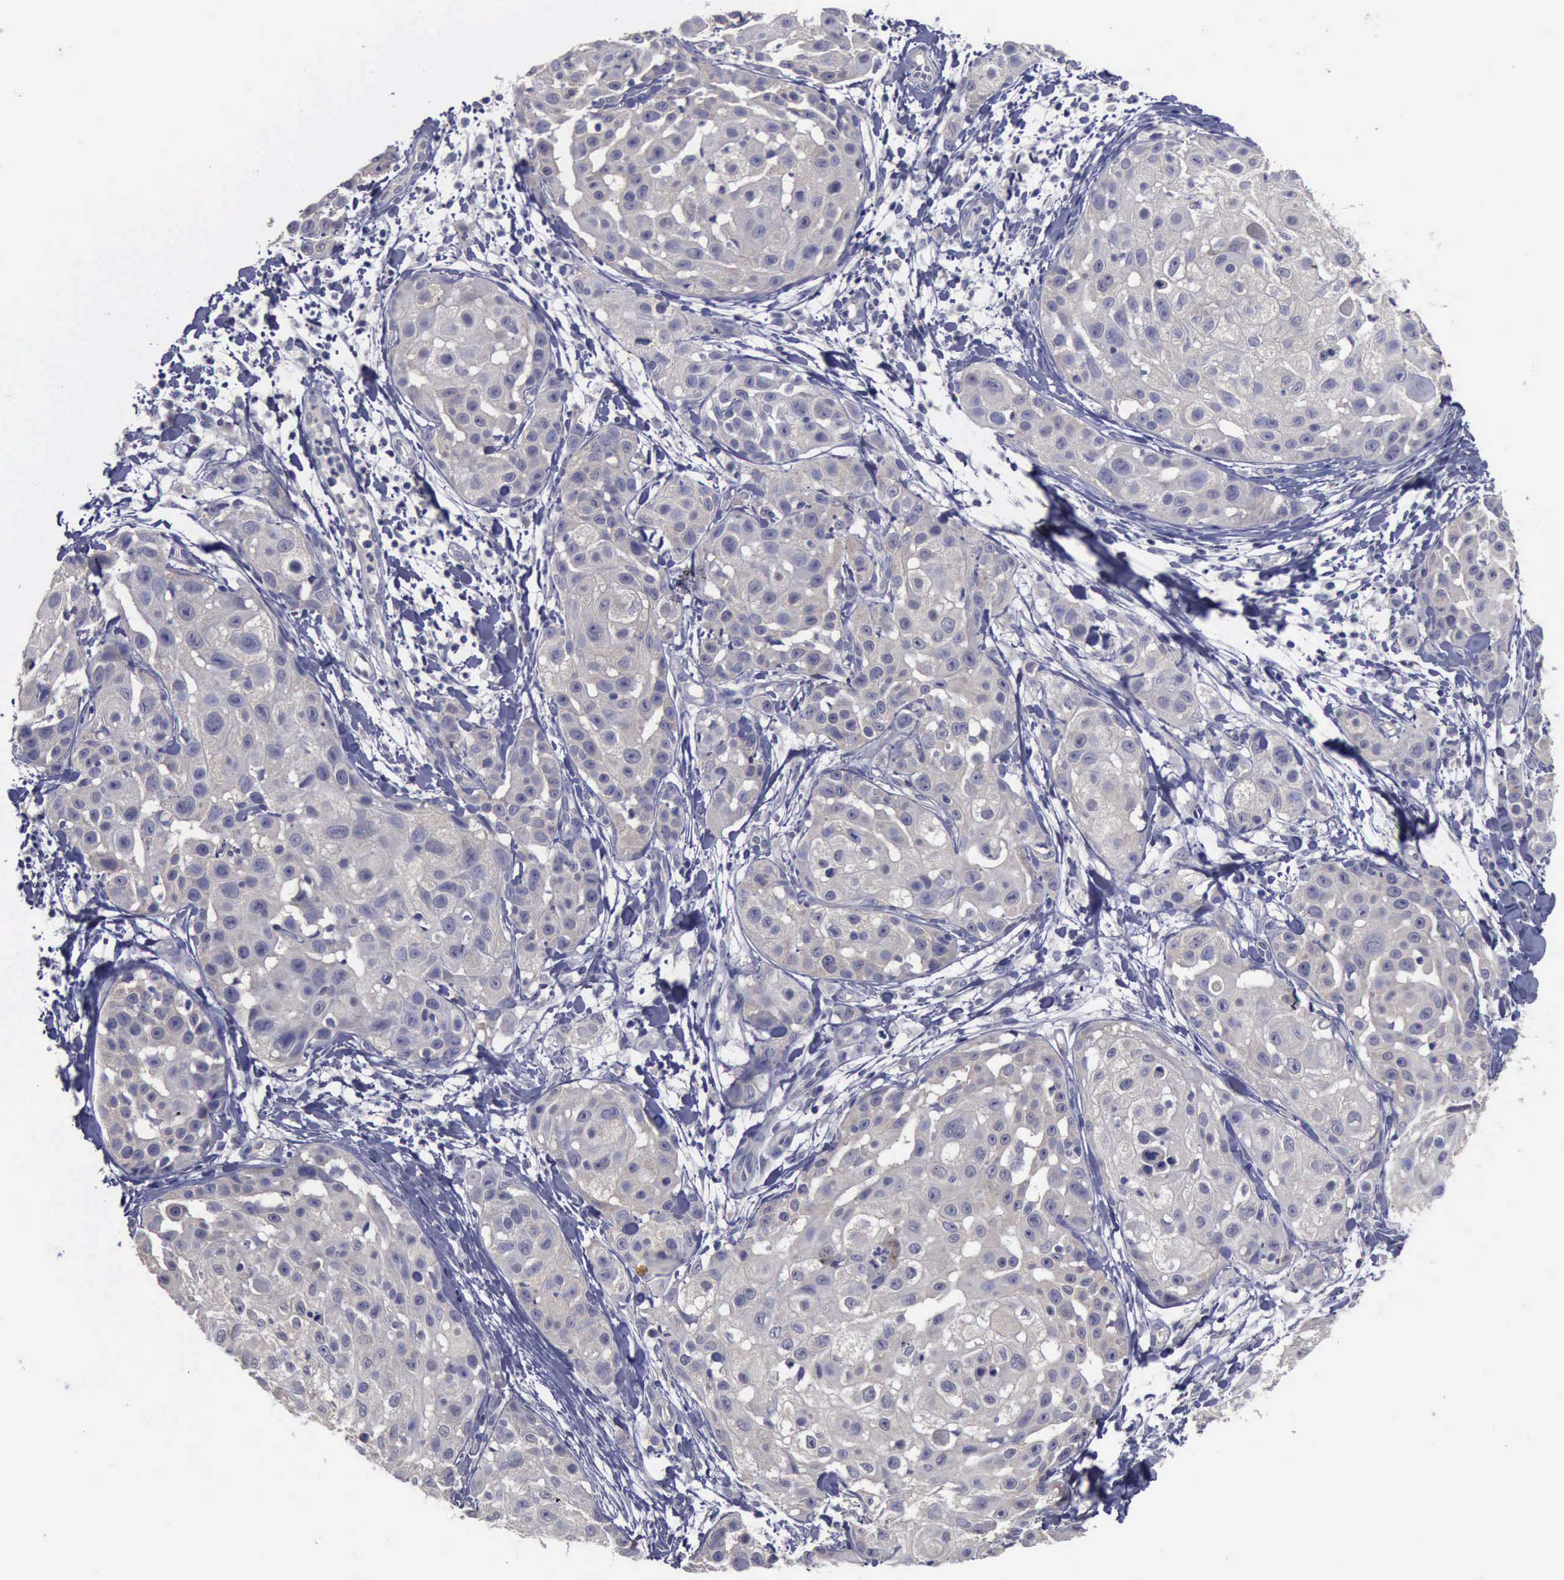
{"staining": {"intensity": "negative", "quantity": "none", "location": "none"}, "tissue": "skin cancer", "cell_type": "Tumor cells", "image_type": "cancer", "snomed": [{"axis": "morphology", "description": "Squamous cell carcinoma, NOS"}, {"axis": "topography", "description": "Skin"}], "caption": "High magnification brightfield microscopy of skin squamous cell carcinoma stained with DAB (brown) and counterstained with hematoxylin (blue): tumor cells show no significant expression.", "gene": "PHKA1", "patient": {"sex": "female", "age": 57}}